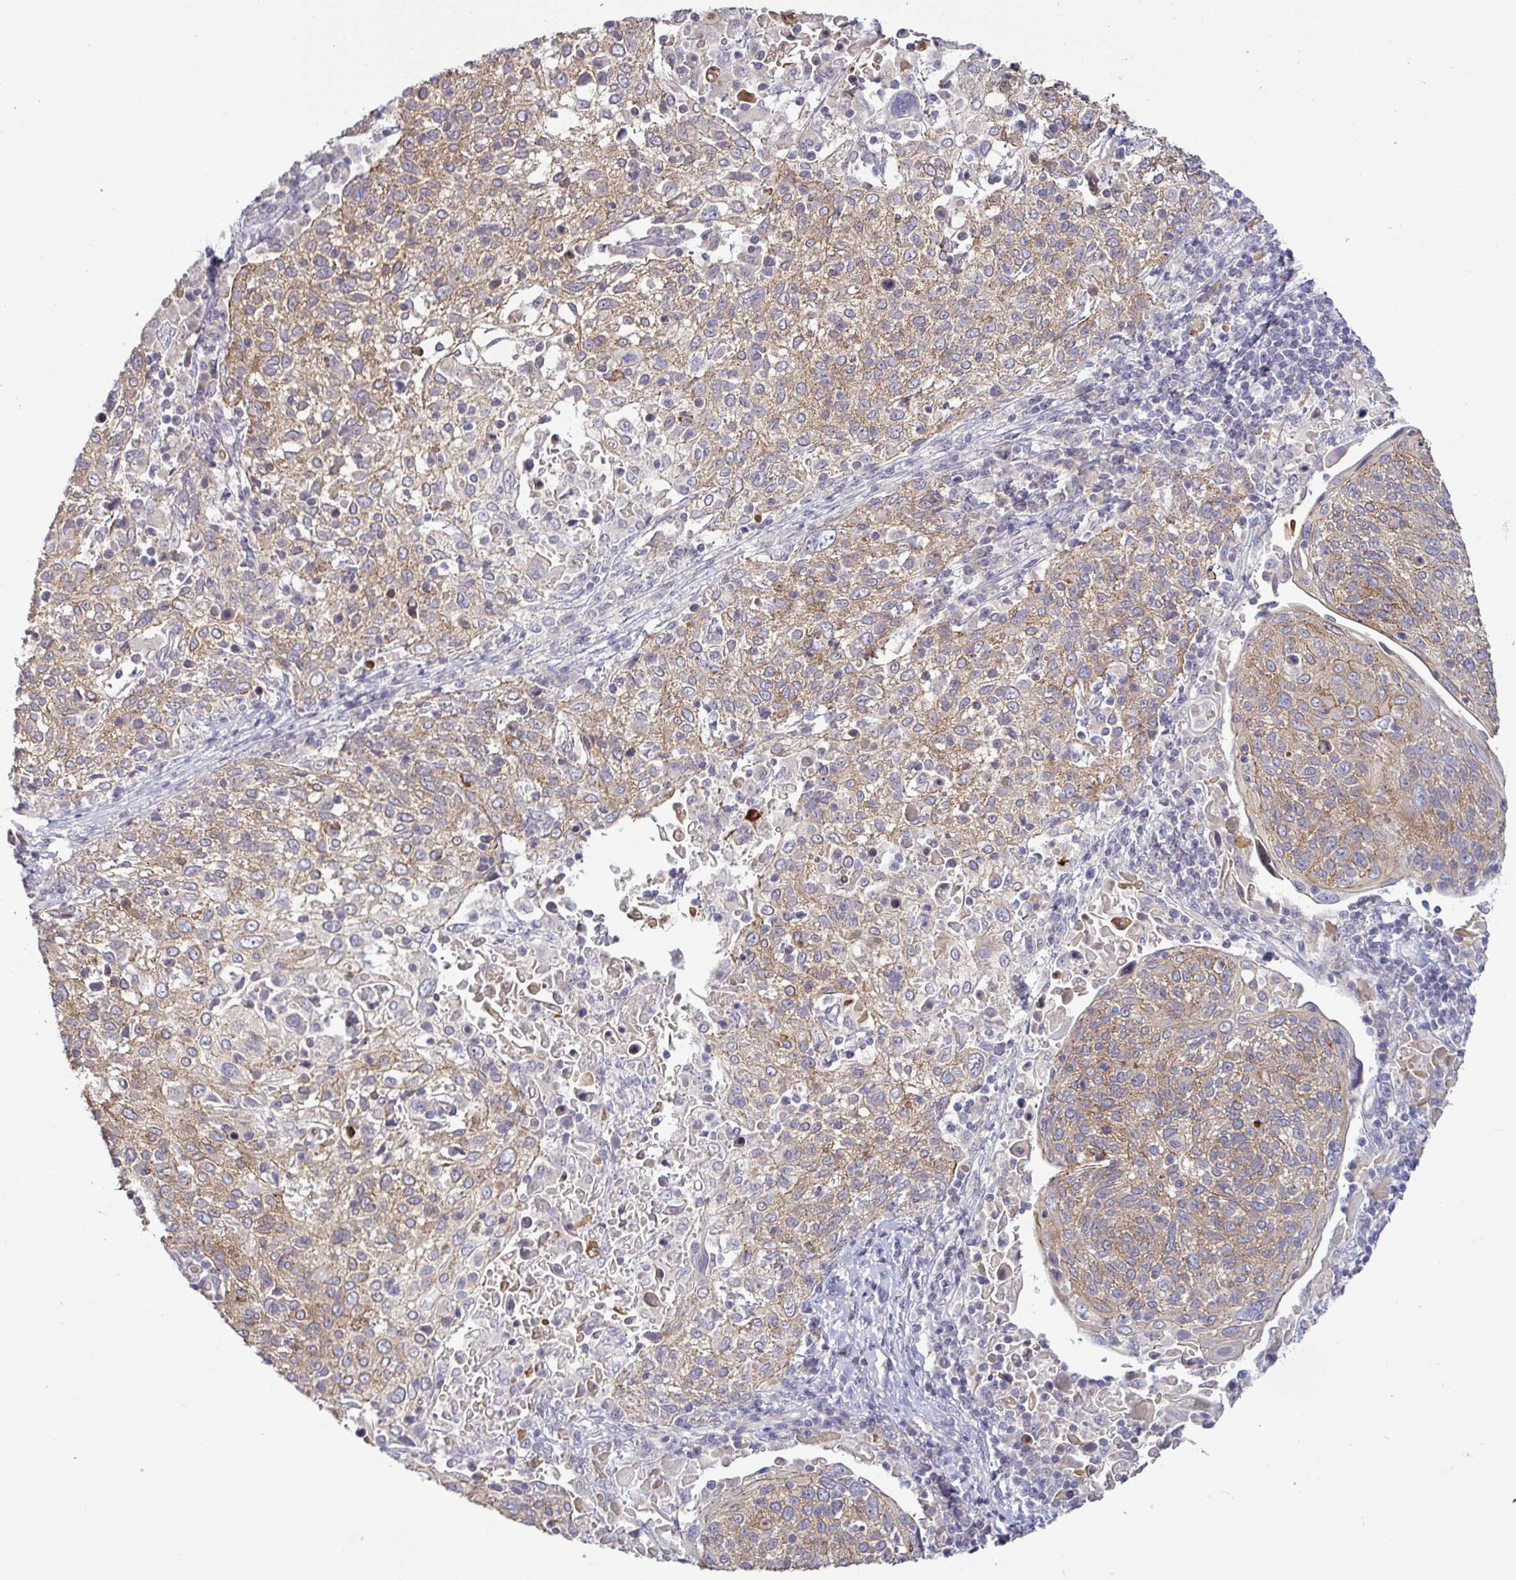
{"staining": {"intensity": "moderate", "quantity": ">75%", "location": "cytoplasmic/membranous"}, "tissue": "cervical cancer", "cell_type": "Tumor cells", "image_type": "cancer", "snomed": [{"axis": "morphology", "description": "Squamous cell carcinoma, NOS"}, {"axis": "topography", "description": "Cervix"}], "caption": "Cervical cancer (squamous cell carcinoma) tissue displays moderate cytoplasmic/membranous expression in about >75% of tumor cells, visualized by immunohistochemistry.", "gene": "GSTM1", "patient": {"sex": "female", "age": 61}}